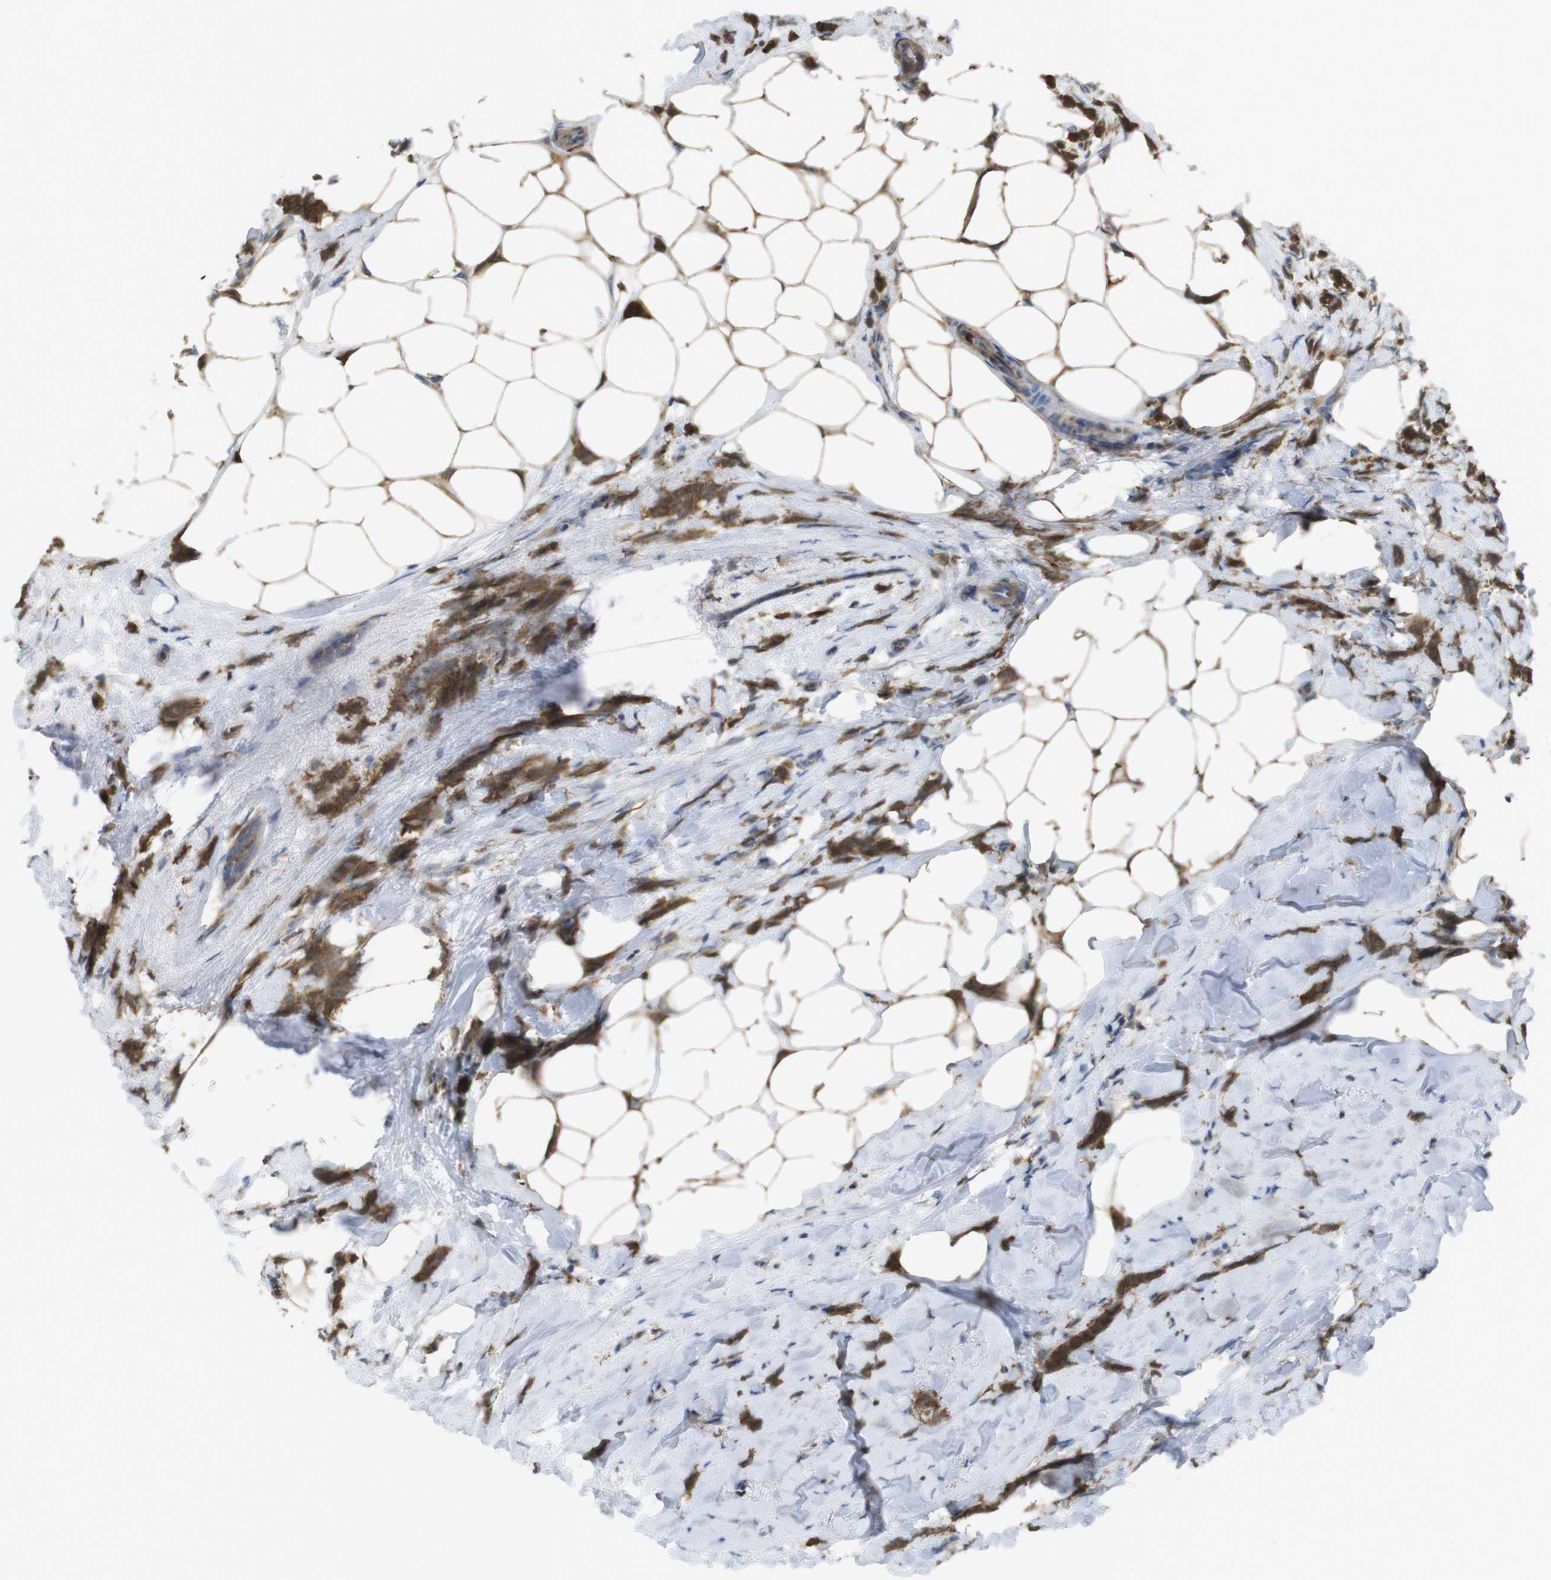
{"staining": {"intensity": "moderate", "quantity": ">75%", "location": "cytoplasmic/membranous"}, "tissue": "breast cancer", "cell_type": "Tumor cells", "image_type": "cancer", "snomed": [{"axis": "morphology", "description": "Lobular carcinoma, in situ"}, {"axis": "morphology", "description": "Lobular carcinoma"}, {"axis": "topography", "description": "Breast"}], "caption": "There is medium levels of moderate cytoplasmic/membranous staining in tumor cells of breast cancer (lobular carcinoma in situ), as demonstrated by immunohistochemical staining (brown color).", "gene": "PRKCD", "patient": {"sex": "female", "age": 41}}